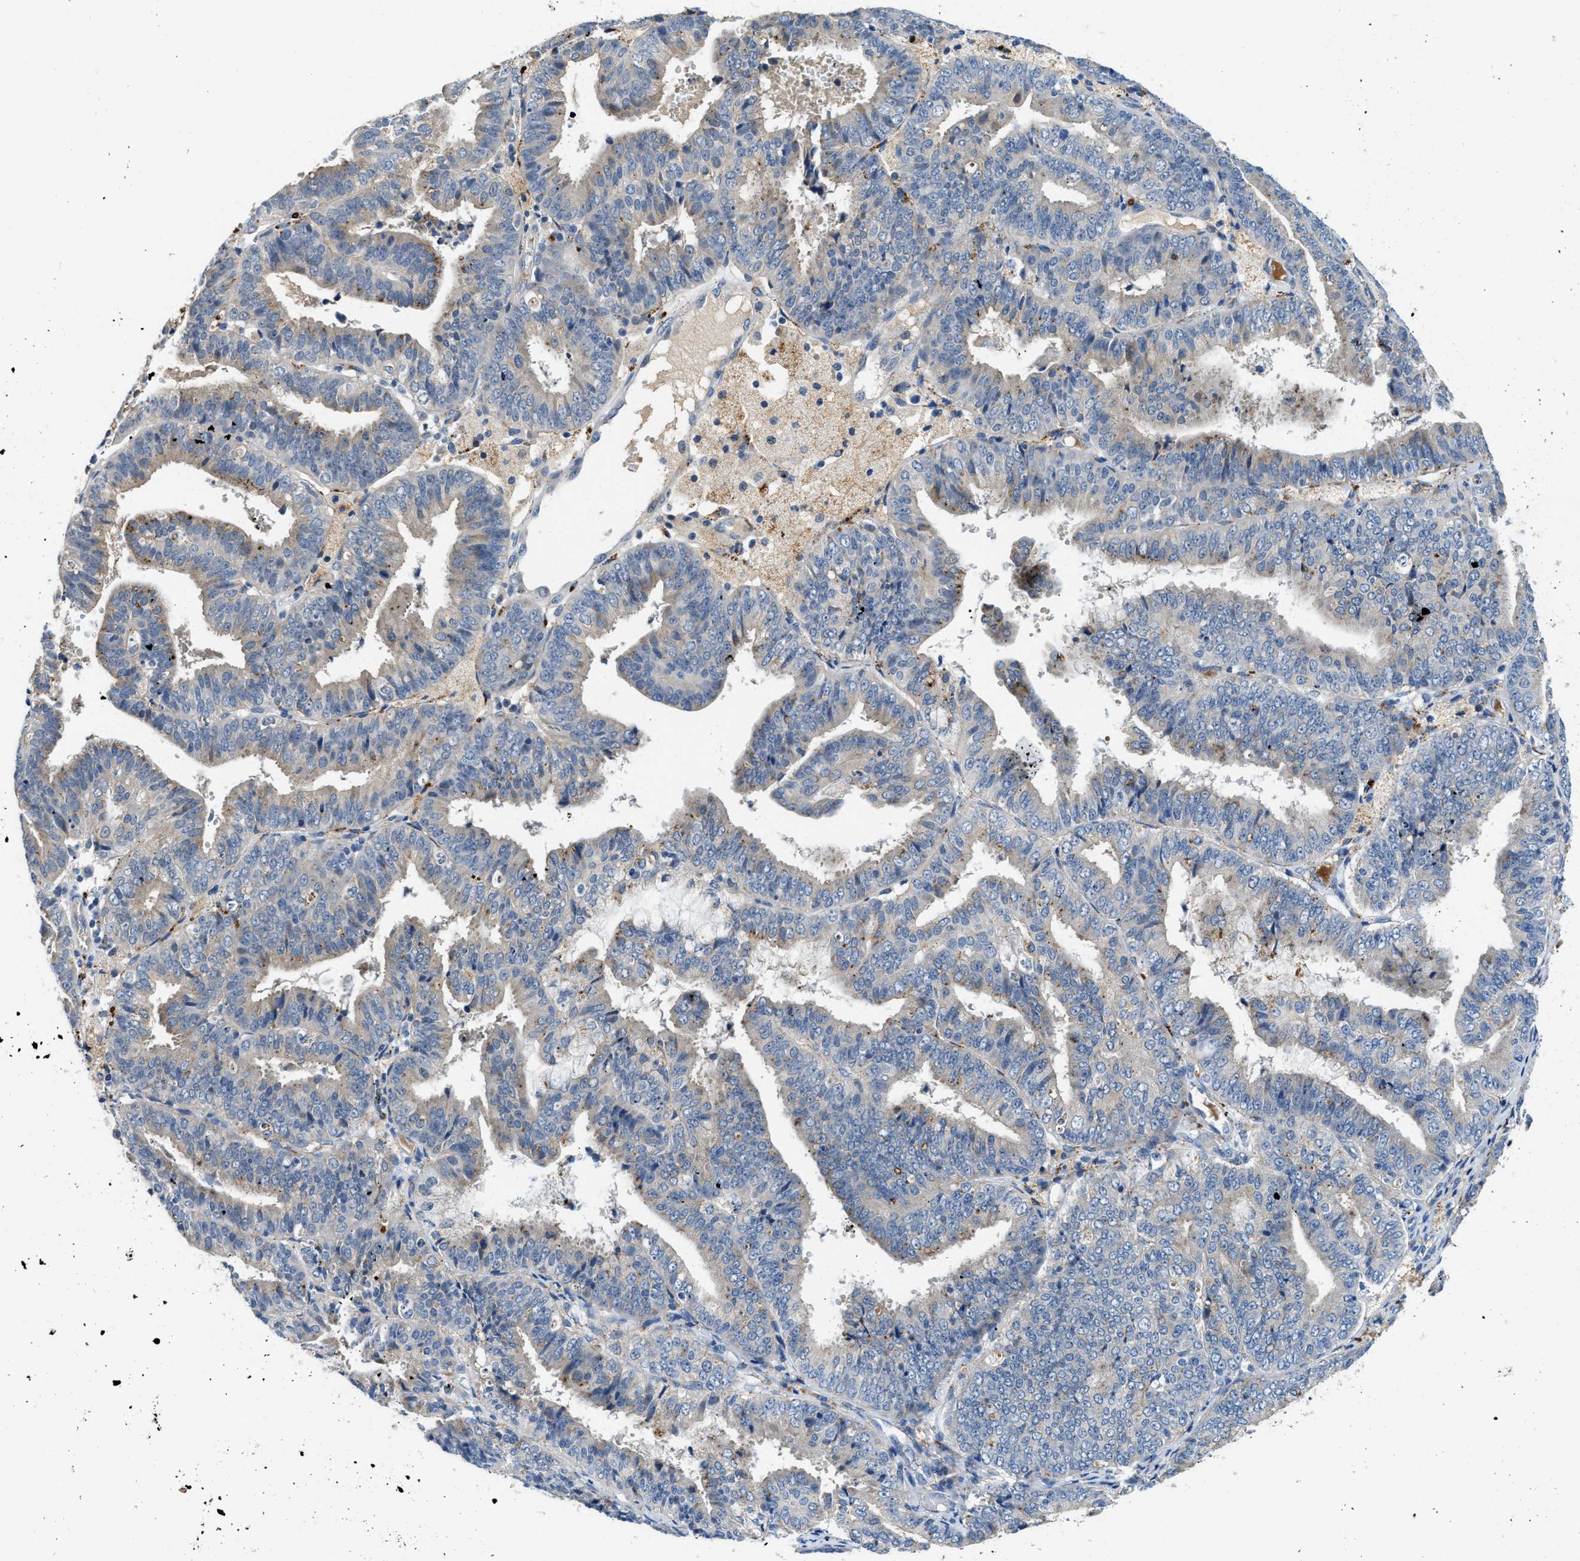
{"staining": {"intensity": "weak", "quantity": "<25%", "location": "cytoplasmic/membranous"}, "tissue": "endometrial cancer", "cell_type": "Tumor cells", "image_type": "cancer", "snomed": [{"axis": "morphology", "description": "Adenocarcinoma, NOS"}, {"axis": "topography", "description": "Endometrium"}], "caption": "There is no significant expression in tumor cells of endometrial cancer. Nuclei are stained in blue.", "gene": "TSPAN3", "patient": {"sex": "female", "age": 63}}